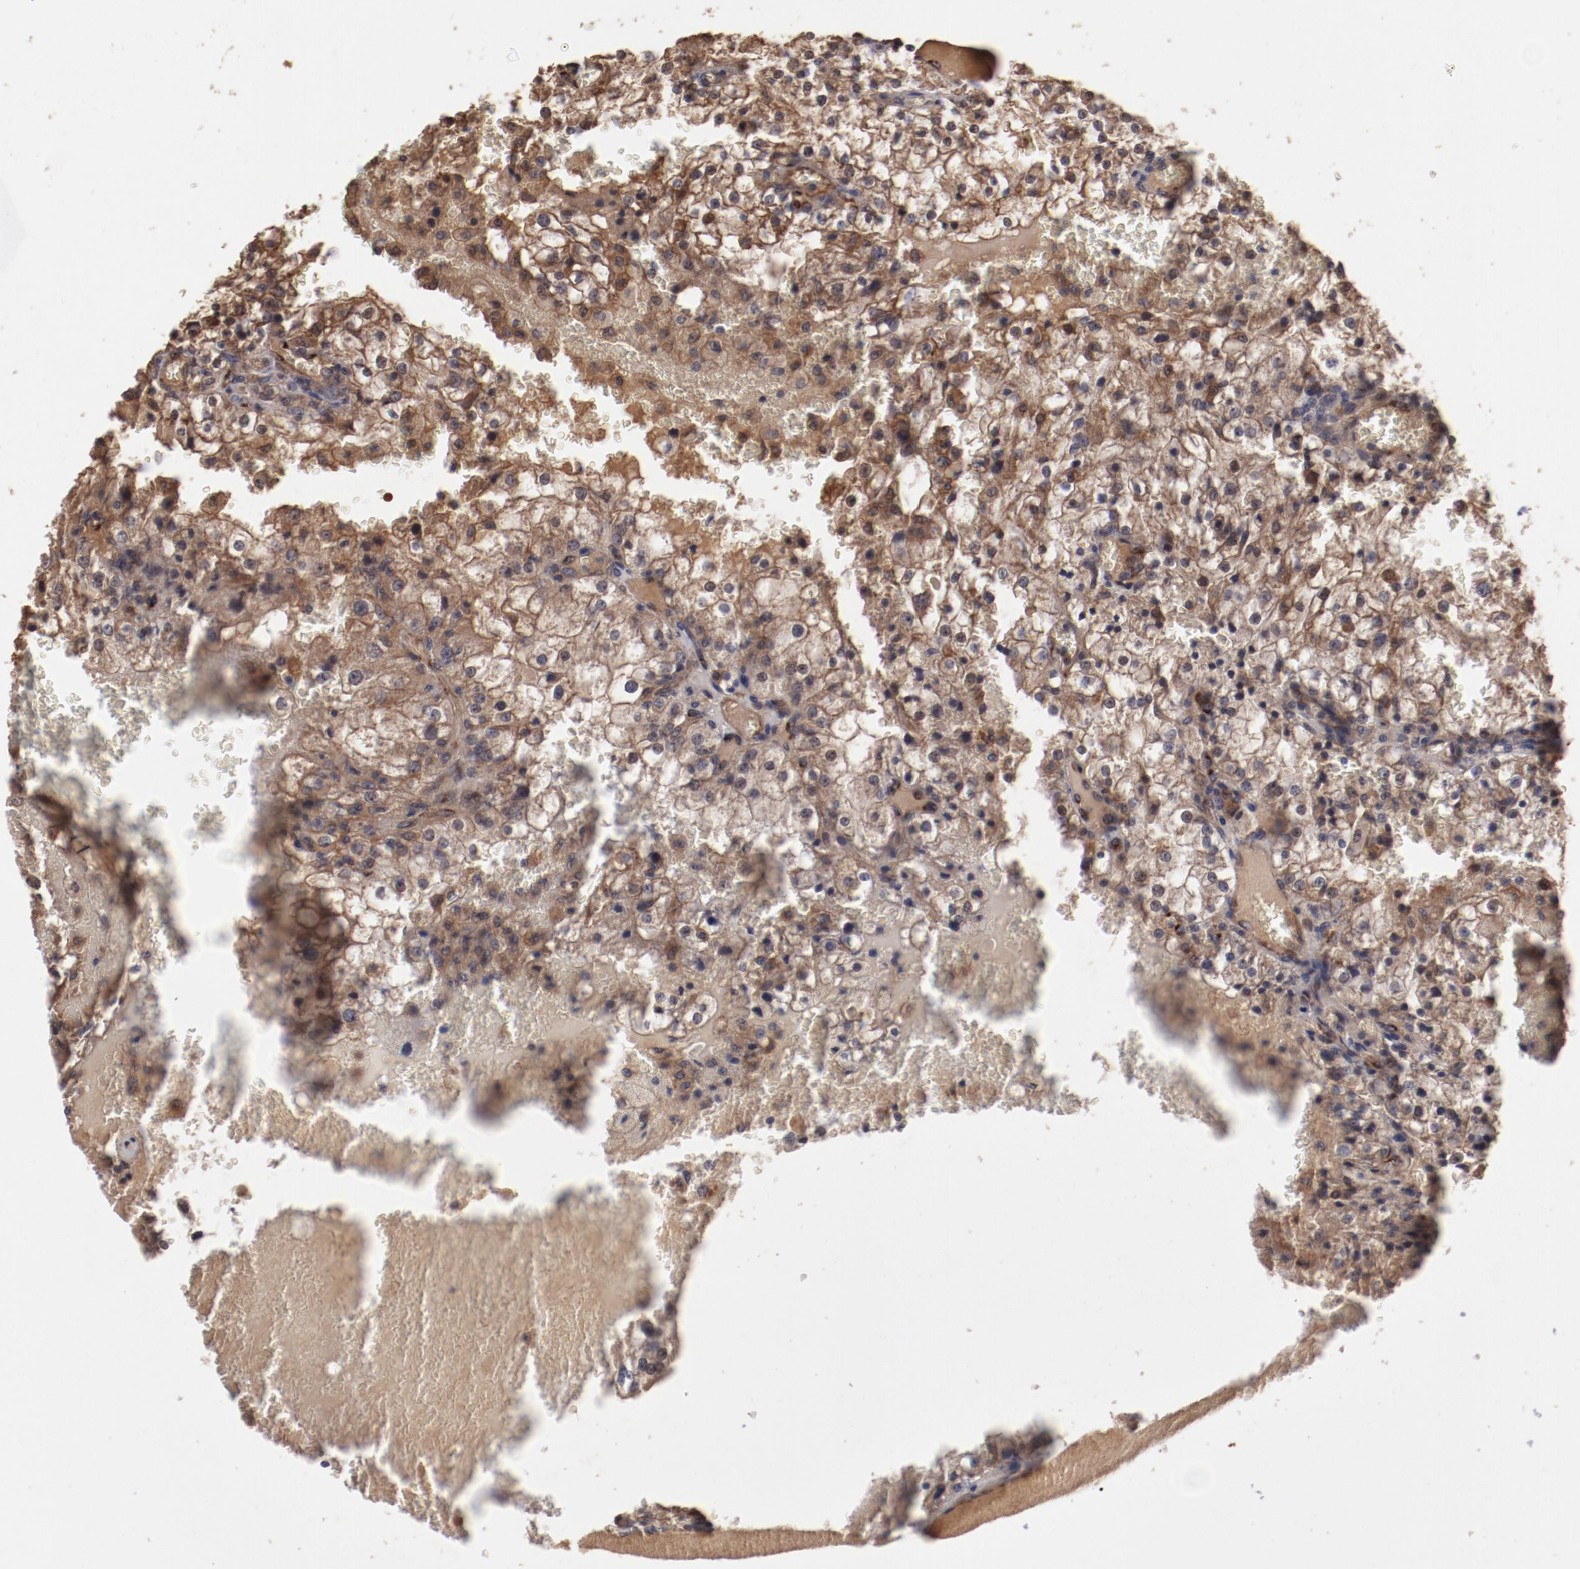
{"staining": {"intensity": "strong", "quantity": ">75%", "location": "cytoplasmic/membranous"}, "tissue": "renal cancer", "cell_type": "Tumor cells", "image_type": "cancer", "snomed": [{"axis": "morphology", "description": "Adenocarcinoma, NOS"}, {"axis": "topography", "description": "Kidney"}], "caption": "A high amount of strong cytoplasmic/membranous positivity is identified in about >75% of tumor cells in adenocarcinoma (renal) tissue.", "gene": "DIPK2B", "patient": {"sex": "female", "age": 74}}